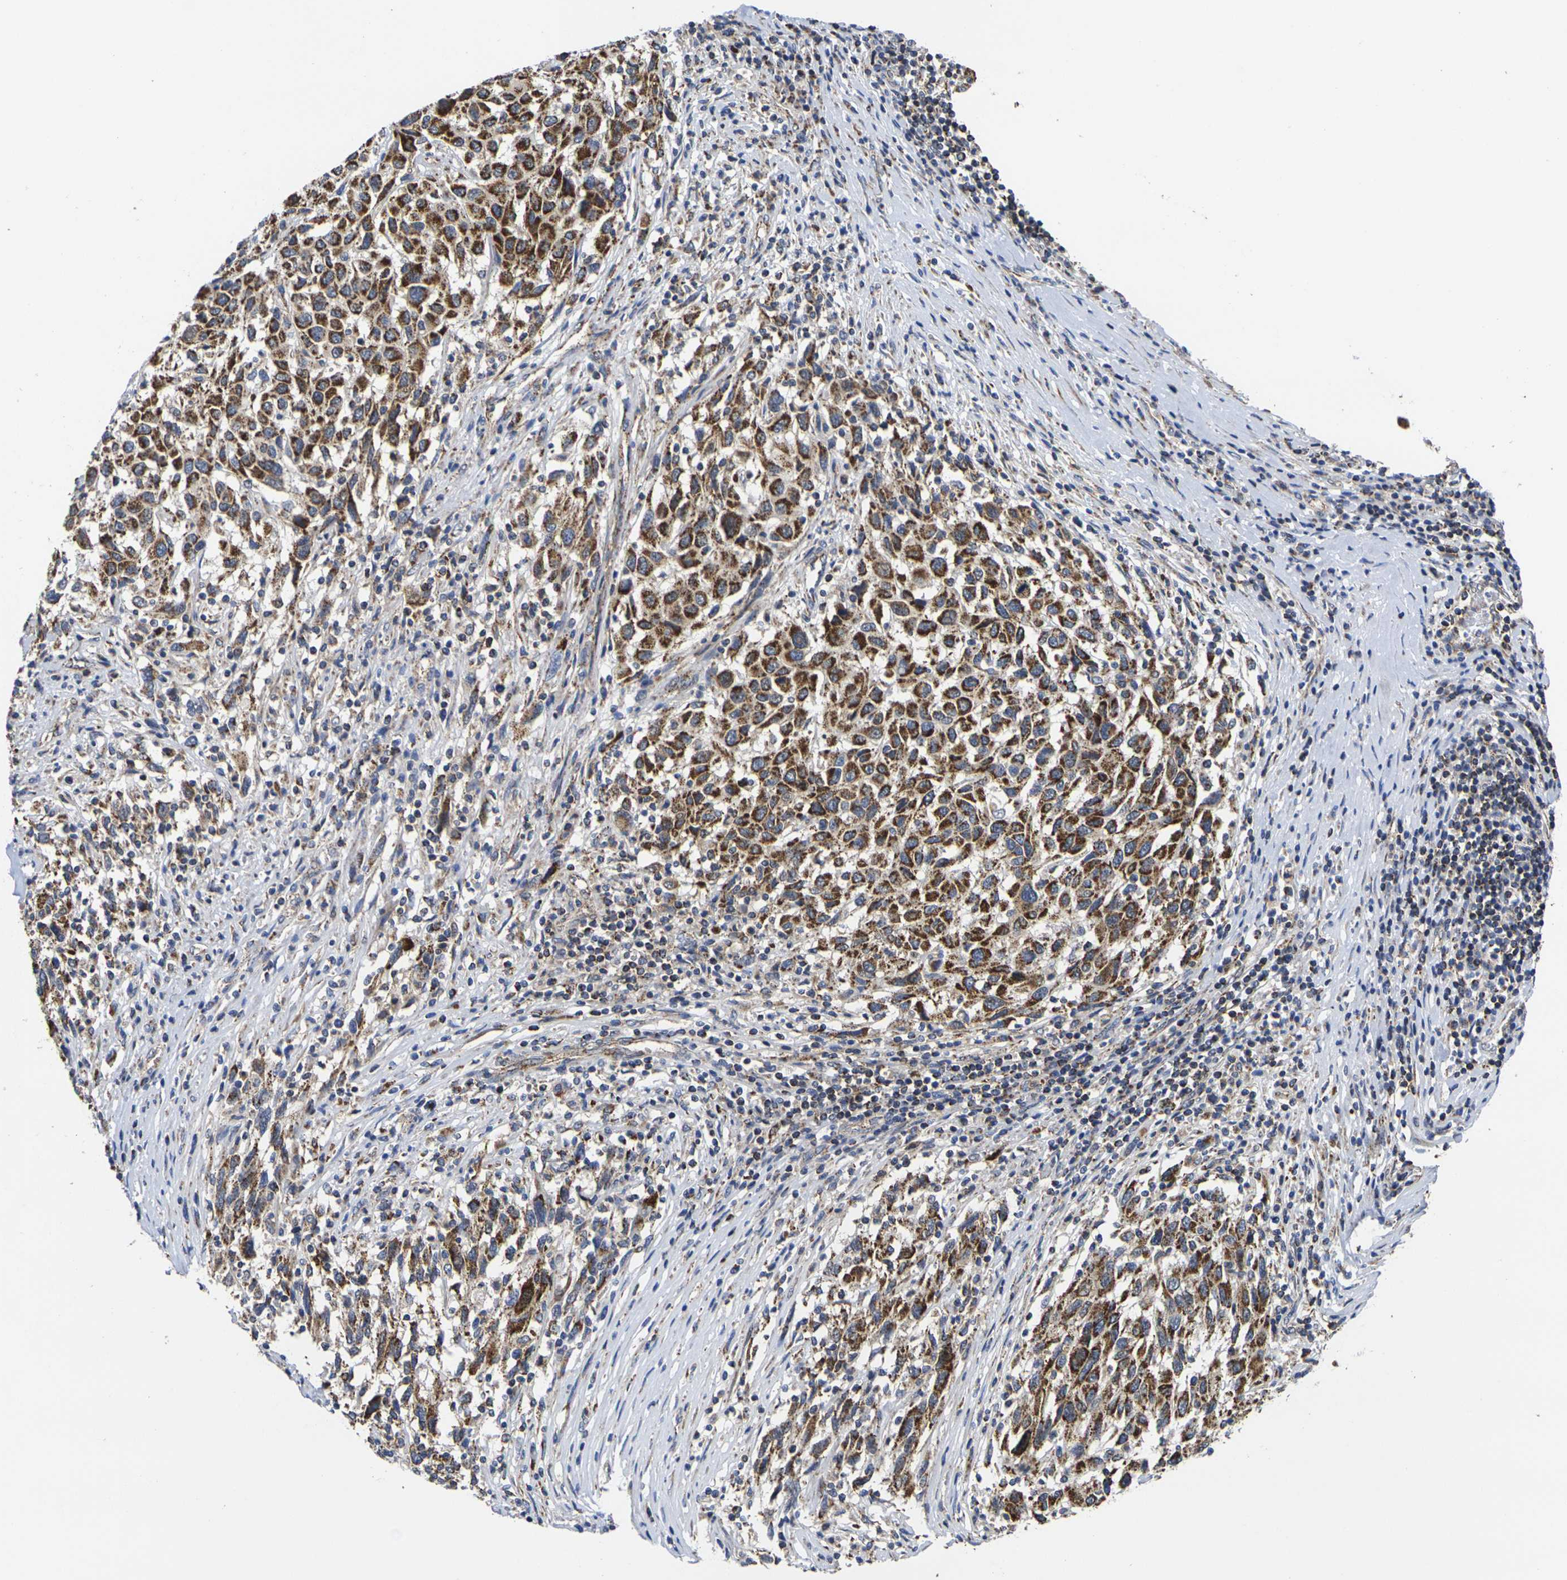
{"staining": {"intensity": "strong", "quantity": ">75%", "location": "cytoplasmic/membranous"}, "tissue": "melanoma", "cell_type": "Tumor cells", "image_type": "cancer", "snomed": [{"axis": "morphology", "description": "Malignant melanoma, Metastatic site"}, {"axis": "topography", "description": "Lymph node"}], "caption": "Strong cytoplasmic/membranous protein expression is seen in approximately >75% of tumor cells in melanoma. (brown staining indicates protein expression, while blue staining denotes nuclei).", "gene": "P2RY11", "patient": {"sex": "male", "age": 61}}